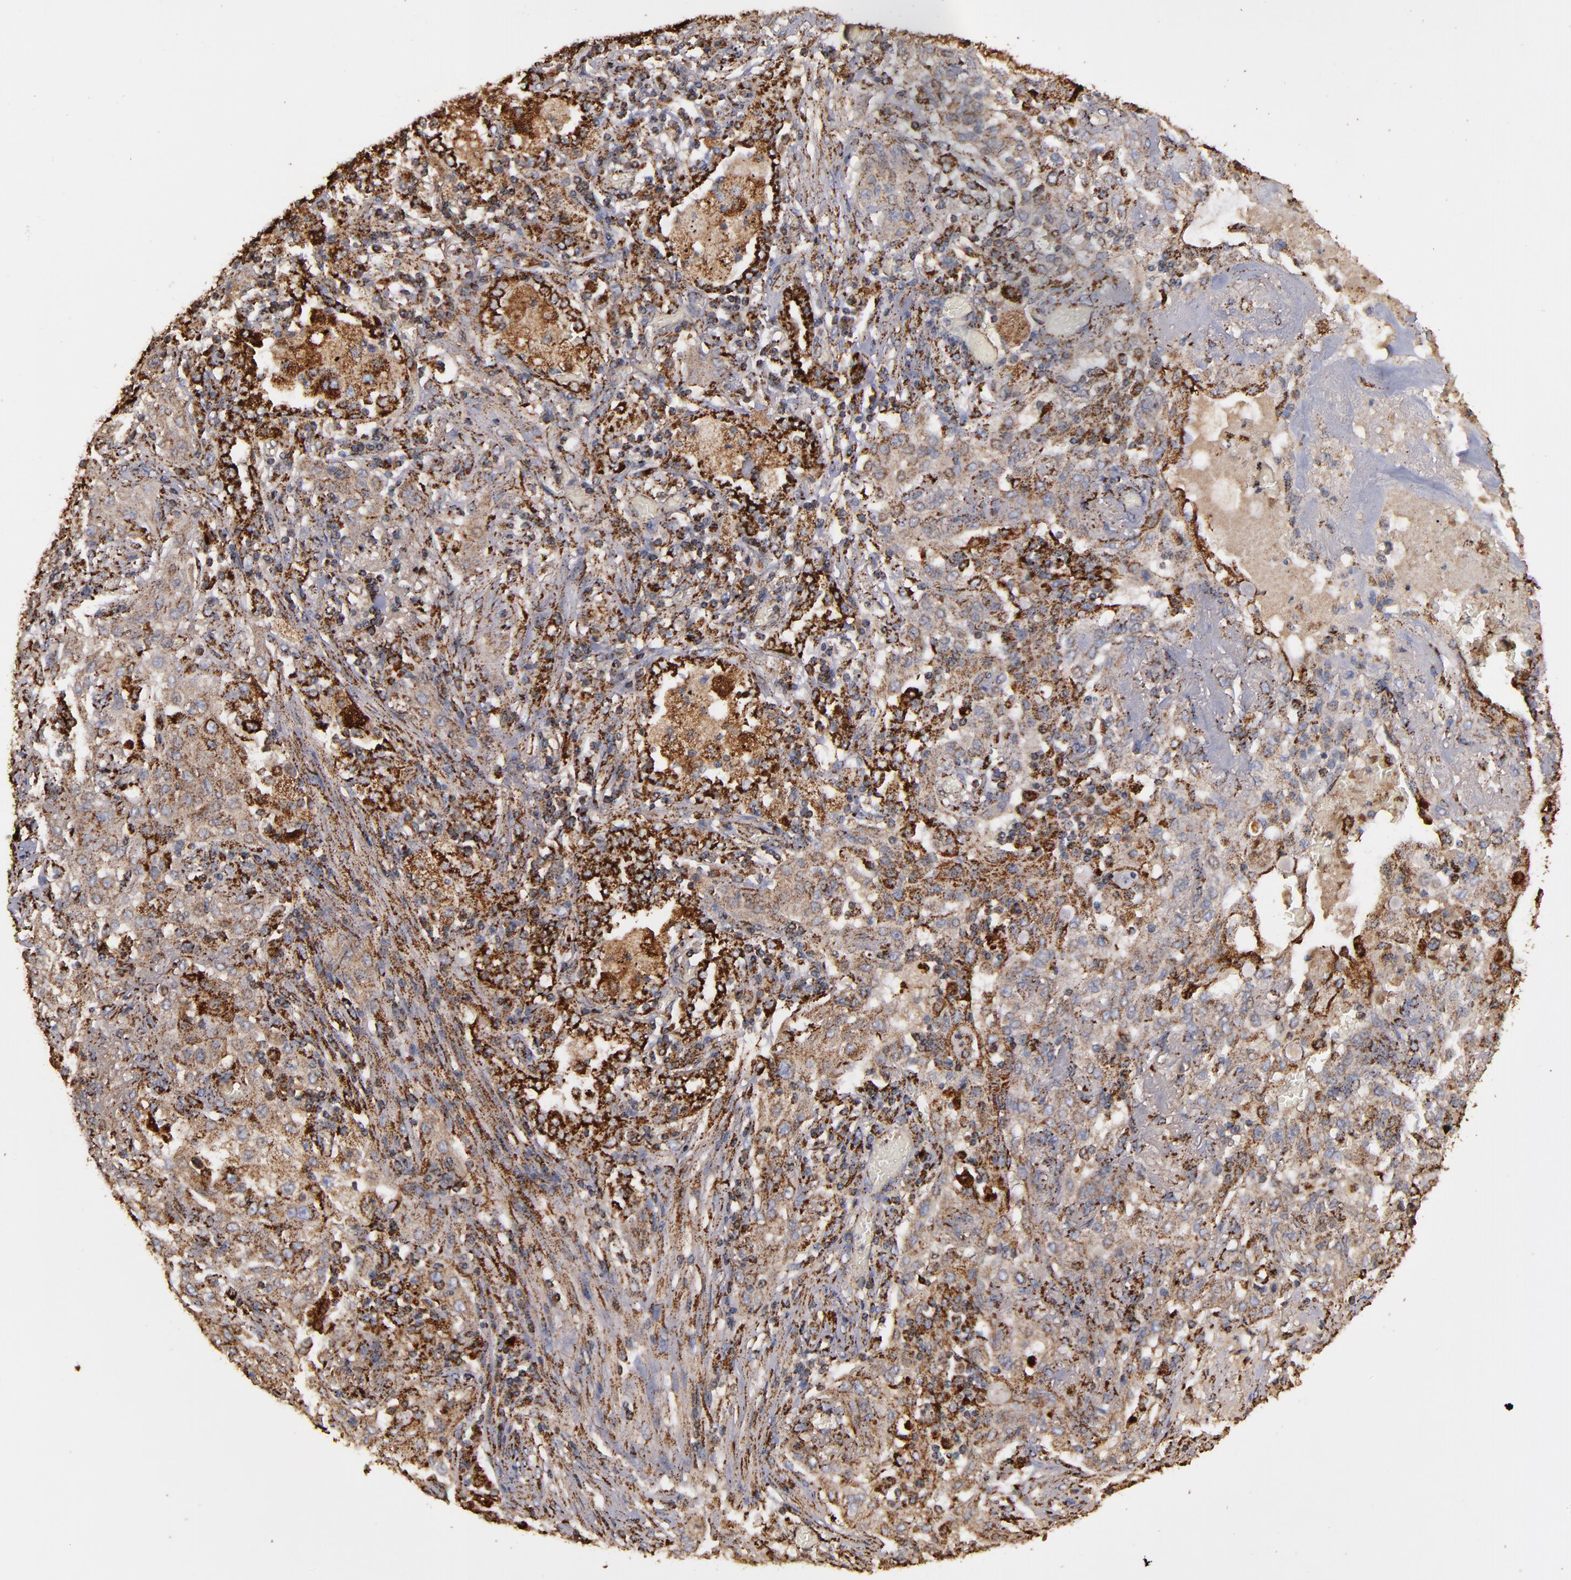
{"staining": {"intensity": "strong", "quantity": ">75%", "location": "cytoplasmic/membranous"}, "tissue": "lung cancer", "cell_type": "Tumor cells", "image_type": "cancer", "snomed": [{"axis": "morphology", "description": "Squamous cell carcinoma, NOS"}, {"axis": "topography", "description": "Lung"}], "caption": "Immunohistochemical staining of lung squamous cell carcinoma demonstrates strong cytoplasmic/membranous protein staining in approximately >75% of tumor cells.", "gene": "SOD2", "patient": {"sex": "female", "age": 47}}